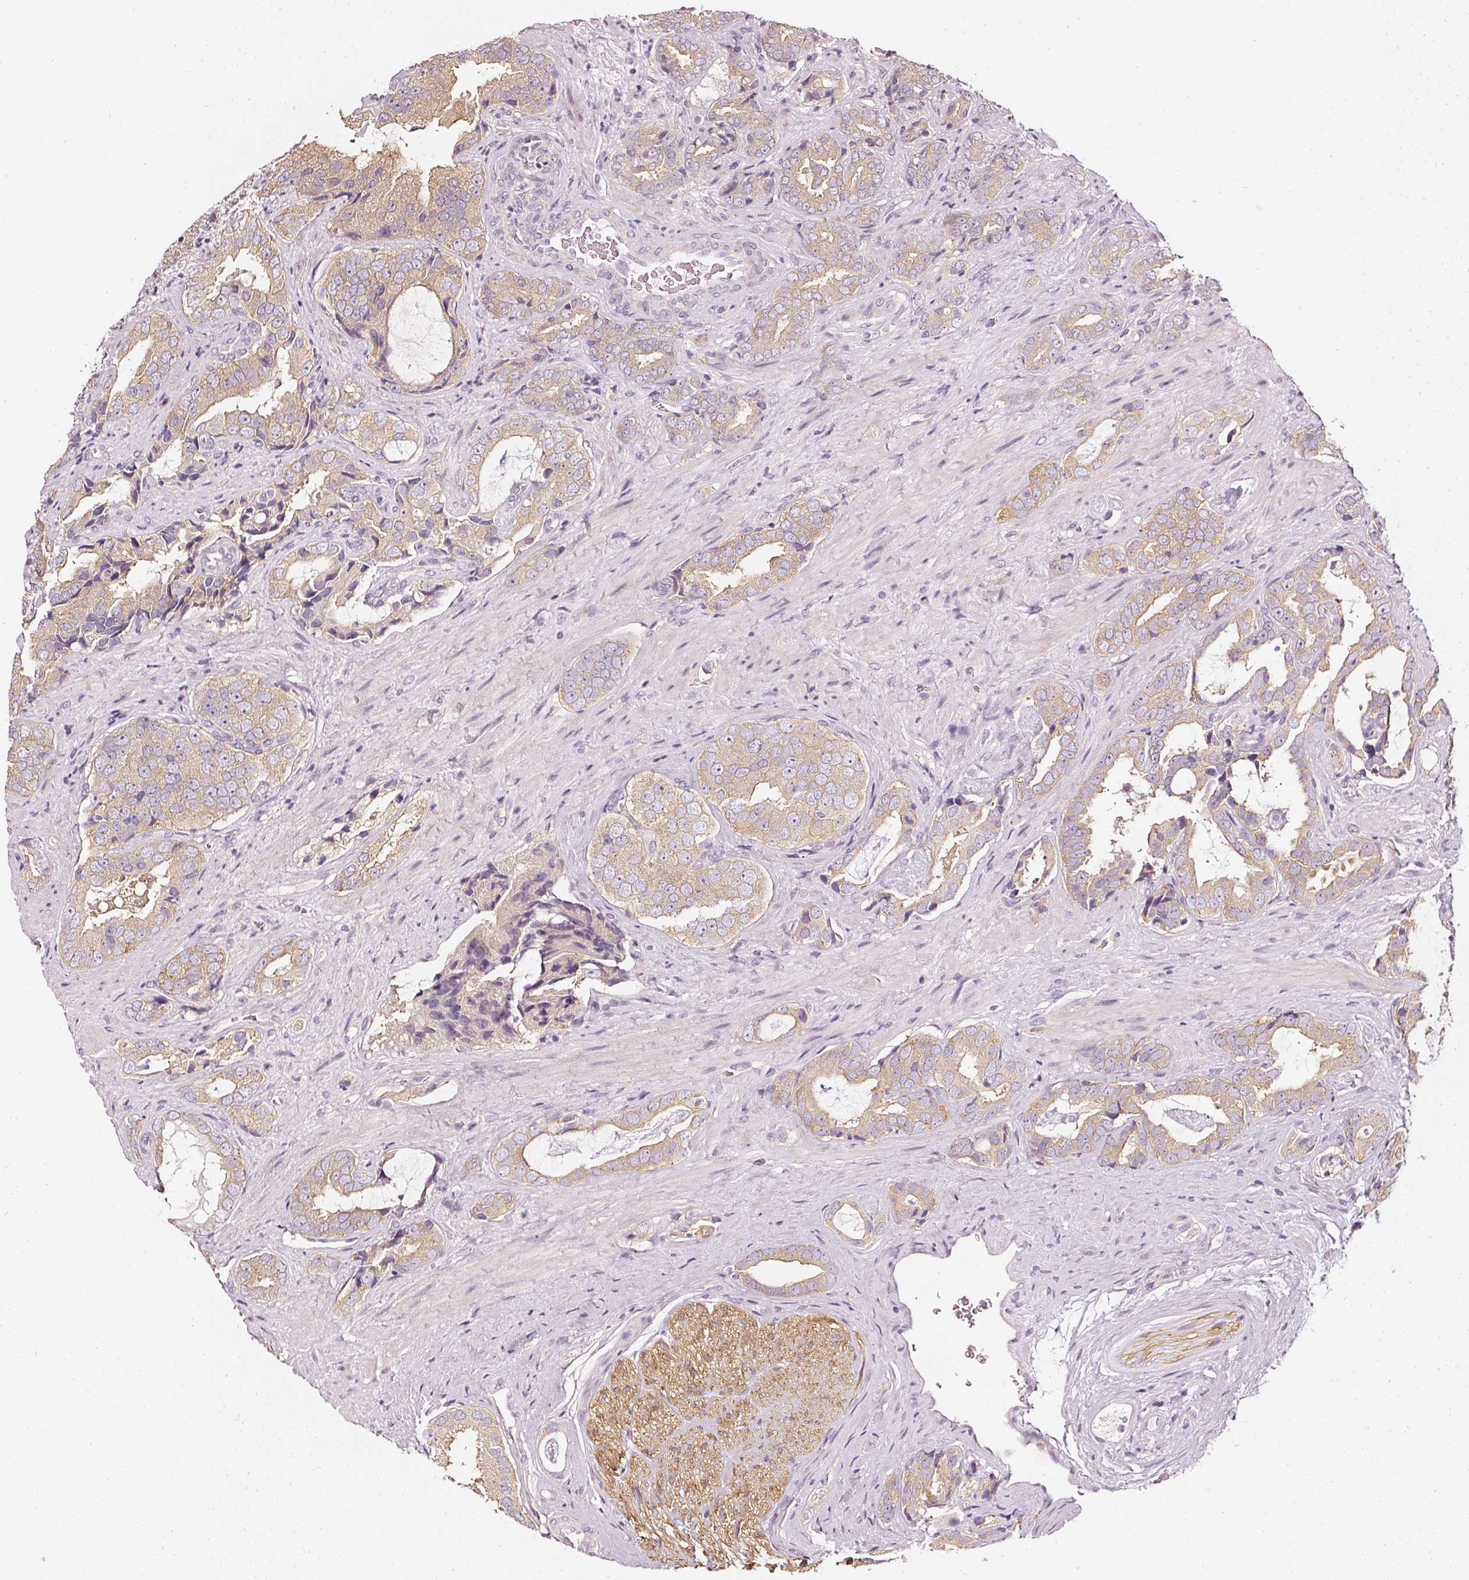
{"staining": {"intensity": "moderate", "quantity": ">75%", "location": "cytoplasmic/membranous"}, "tissue": "prostate cancer", "cell_type": "Tumor cells", "image_type": "cancer", "snomed": [{"axis": "morphology", "description": "Adenocarcinoma, High grade"}, {"axis": "topography", "description": "Prostate"}], "caption": "Approximately >75% of tumor cells in human prostate cancer exhibit moderate cytoplasmic/membranous protein positivity as visualized by brown immunohistochemical staining.", "gene": "CNP", "patient": {"sex": "male", "age": 71}}